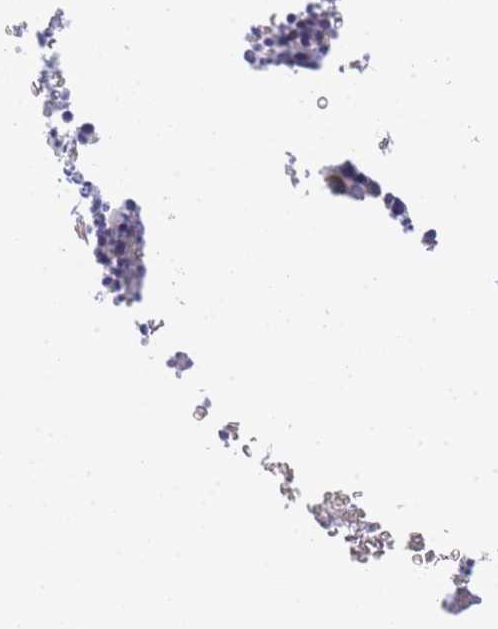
{"staining": {"intensity": "moderate", "quantity": "<25%", "location": "cytoplasmic/membranous"}, "tissue": "bone marrow", "cell_type": "Hematopoietic cells", "image_type": "normal", "snomed": [{"axis": "morphology", "description": "Normal tissue, NOS"}, {"axis": "topography", "description": "Bone marrow"}], "caption": "Moderate cytoplasmic/membranous staining is appreciated in about <25% of hematopoietic cells in benign bone marrow. The protein is shown in brown color, while the nuclei are stained blue.", "gene": "ZNF510", "patient": {"sex": "male", "age": 53}}